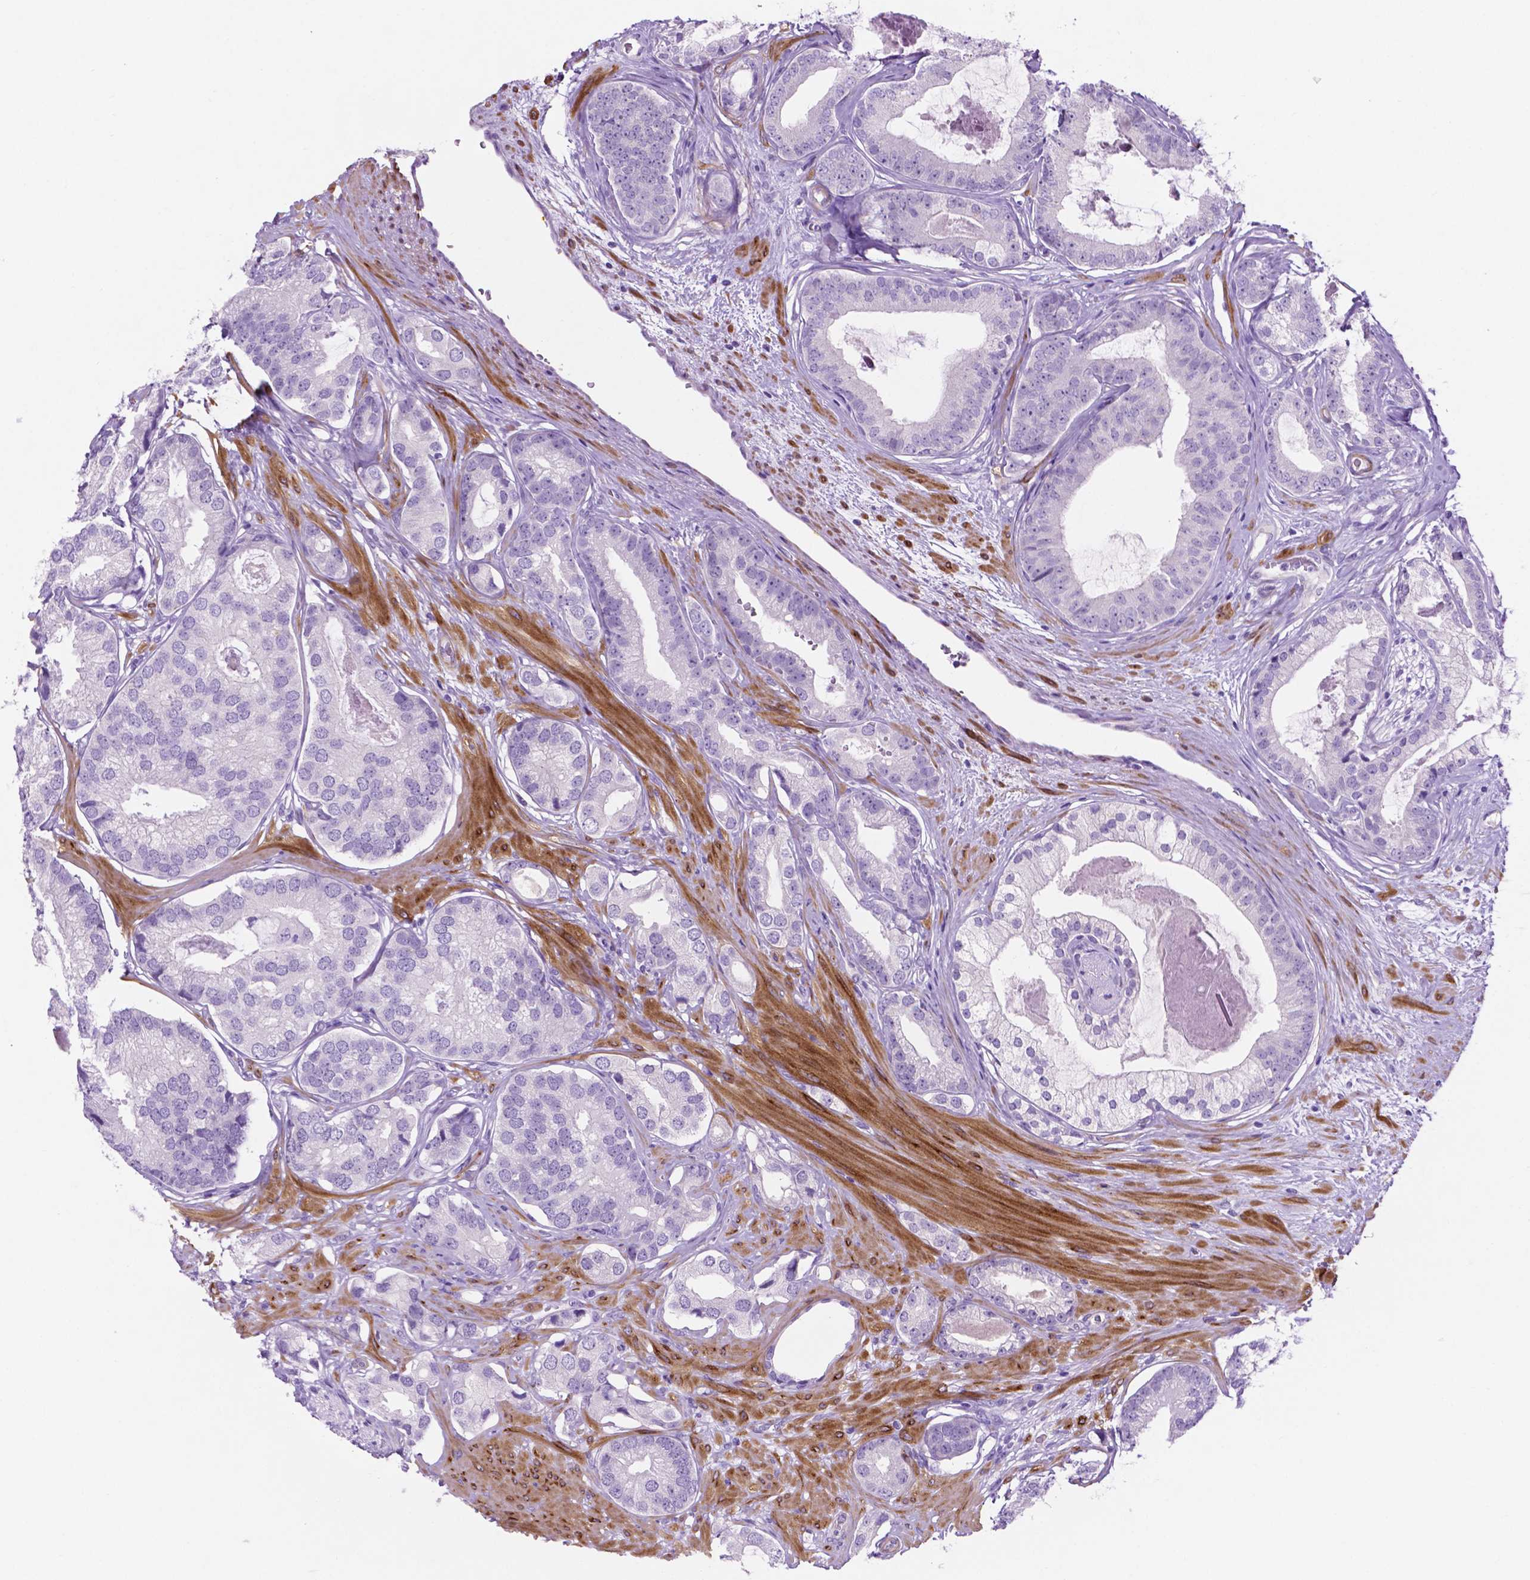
{"staining": {"intensity": "negative", "quantity": "none", "location": "none"}, "tissue": "prostate cancer", "cell_type": "Tumor cells", "image_type": "cancer", "snomed": [{"axis": "morphology", "description": "Adenocarcinoma, Low grade"}, {"axis": "topography", "description": "Prostate"}], "caption": "Human prostate cancer (low-grade adenocarcinoma) stained for a protein using IHC shows no expression in tumor cells.", "gene": "ASPG", "patient": {"sex": "male", "age": 61}}